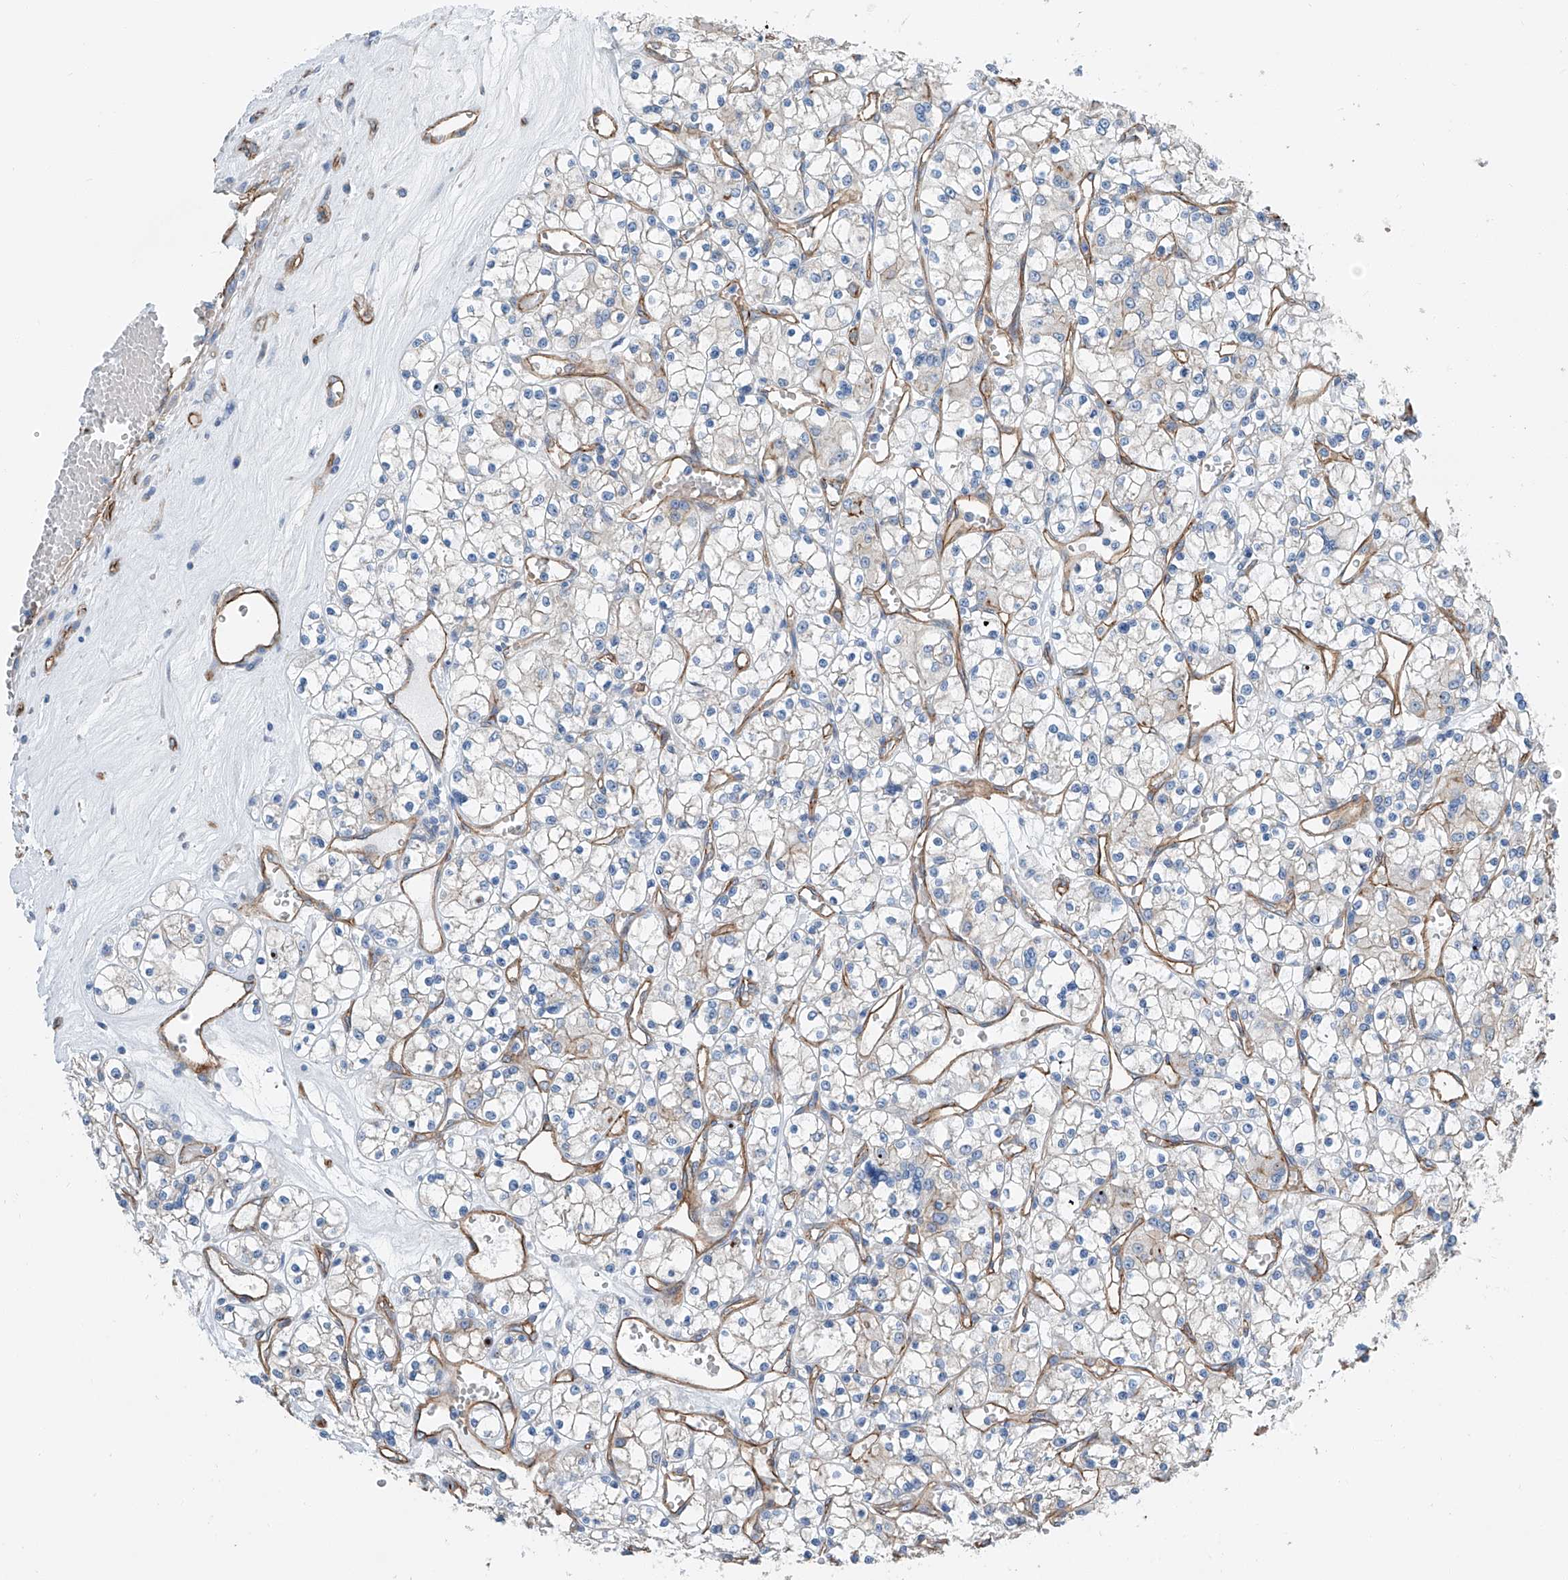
{"staining": {"intensity": "negative", "quantity": "none", "location": "none"}, "tissue": "renal cancer", "cell_type": "Tumor cells", "image_type": "cancer", "snomed": [{"axis": "morphology", "description": "Adenocarcinoma, NOS"}, {"axis": "topography", "description": "Kidney"}], "caption": "The IHC micrograph has no significant staining in tumor cells of renal cancer tissue.", "gene": "THEMIS2", "patient": {"sex": "female", "age": 59}}